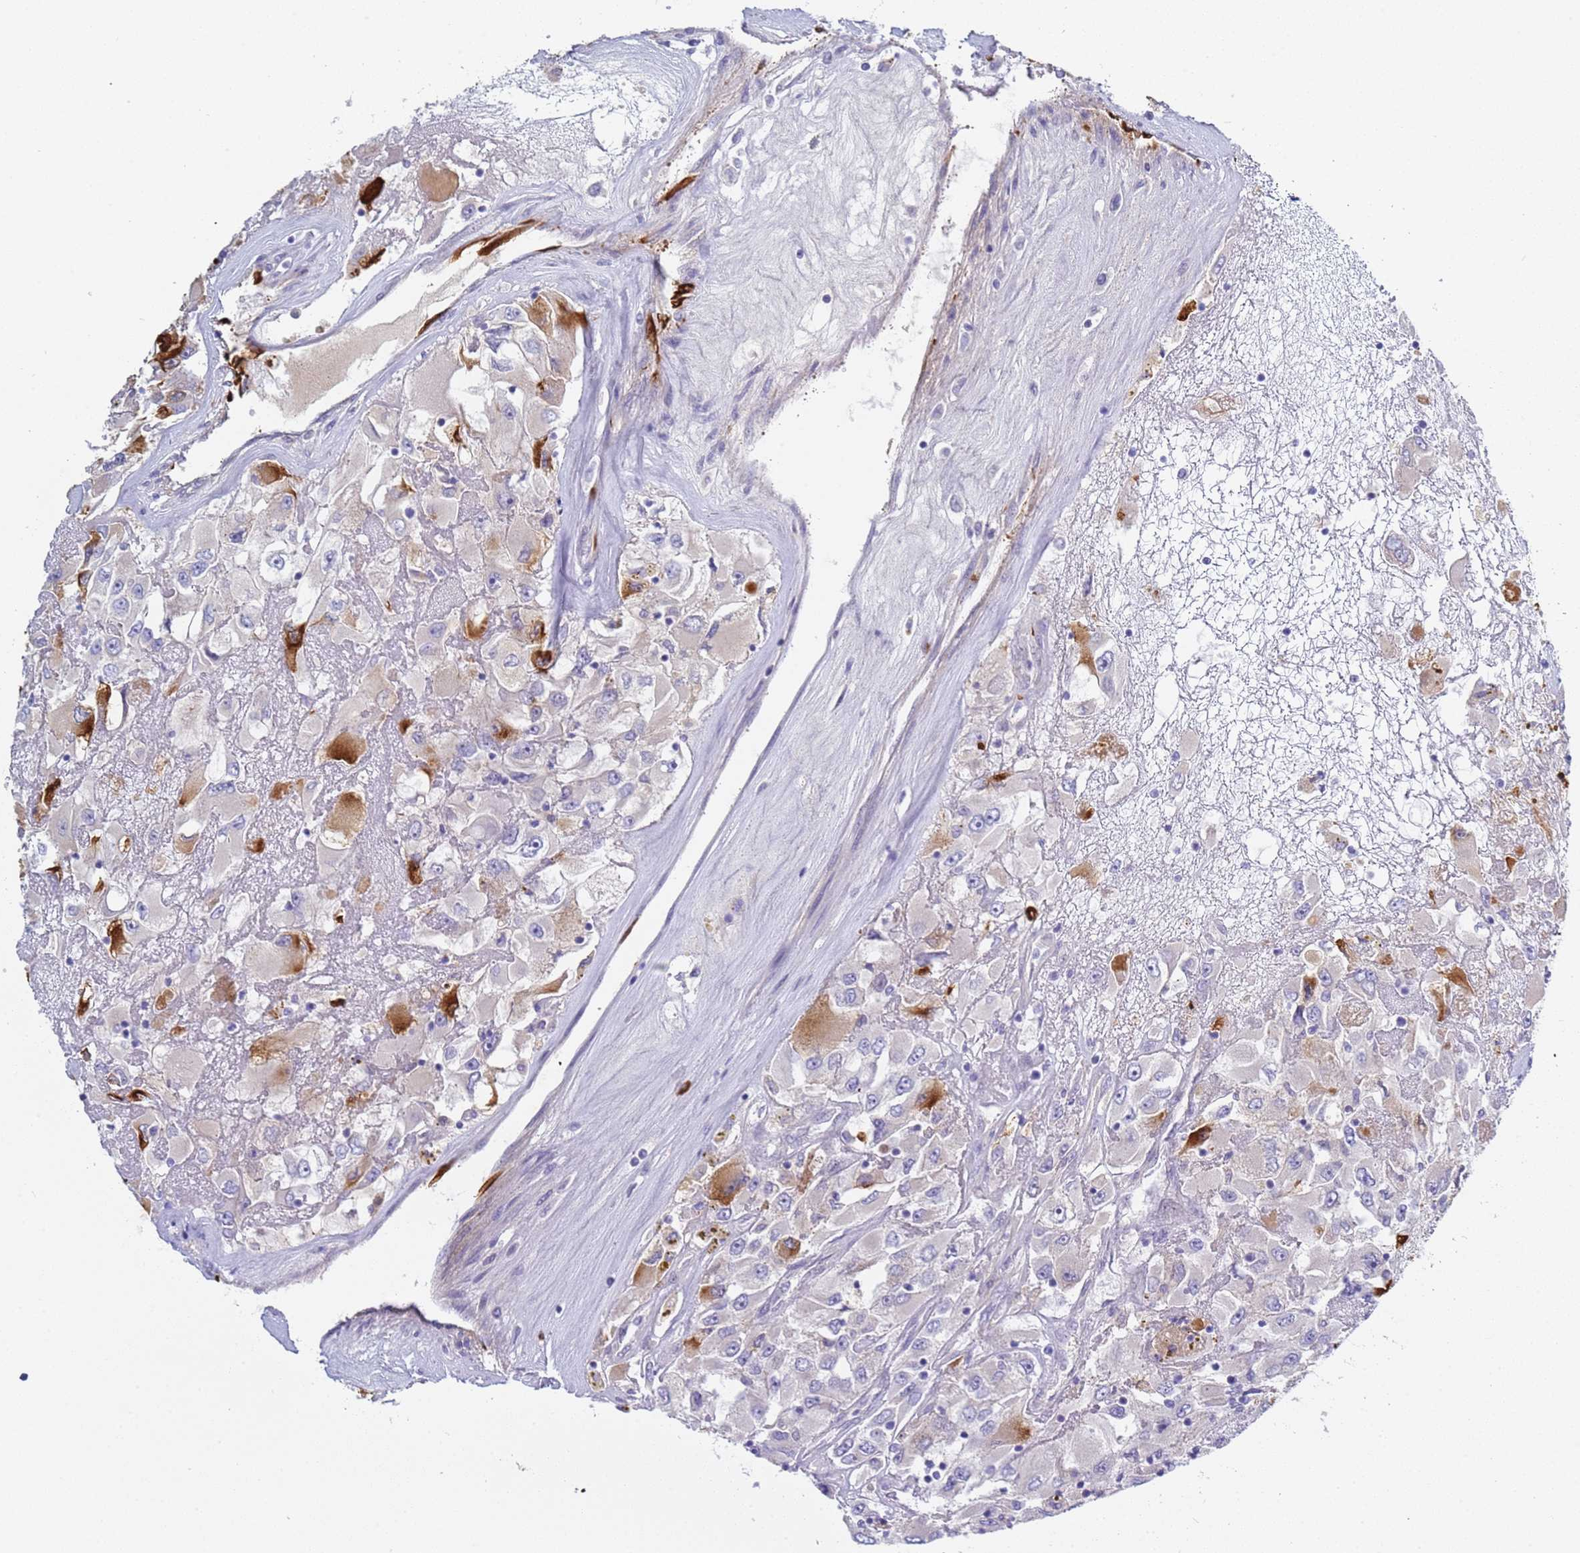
{"staining": {"intensity": "strong", "quantity": "<25%", "location": "cytoplasmic/membranous"}, "tissue": "renal cancer", "cell_type": "Tumor cells", "image_type": "cancer", "snomed": [{"axis": "morphology", "description": "Adenocarcinoma, NOS"}, {"axis": "topography", "description": "Kidney"}], "caption": "Immunohistochemical staining of adenocarcinoma (renal) displays strong cytoplasmic/membranous protein staining in about <25% of tumor cells.", "gene": "C4orf46", "patient": {"sex": "female", "age": 52}}